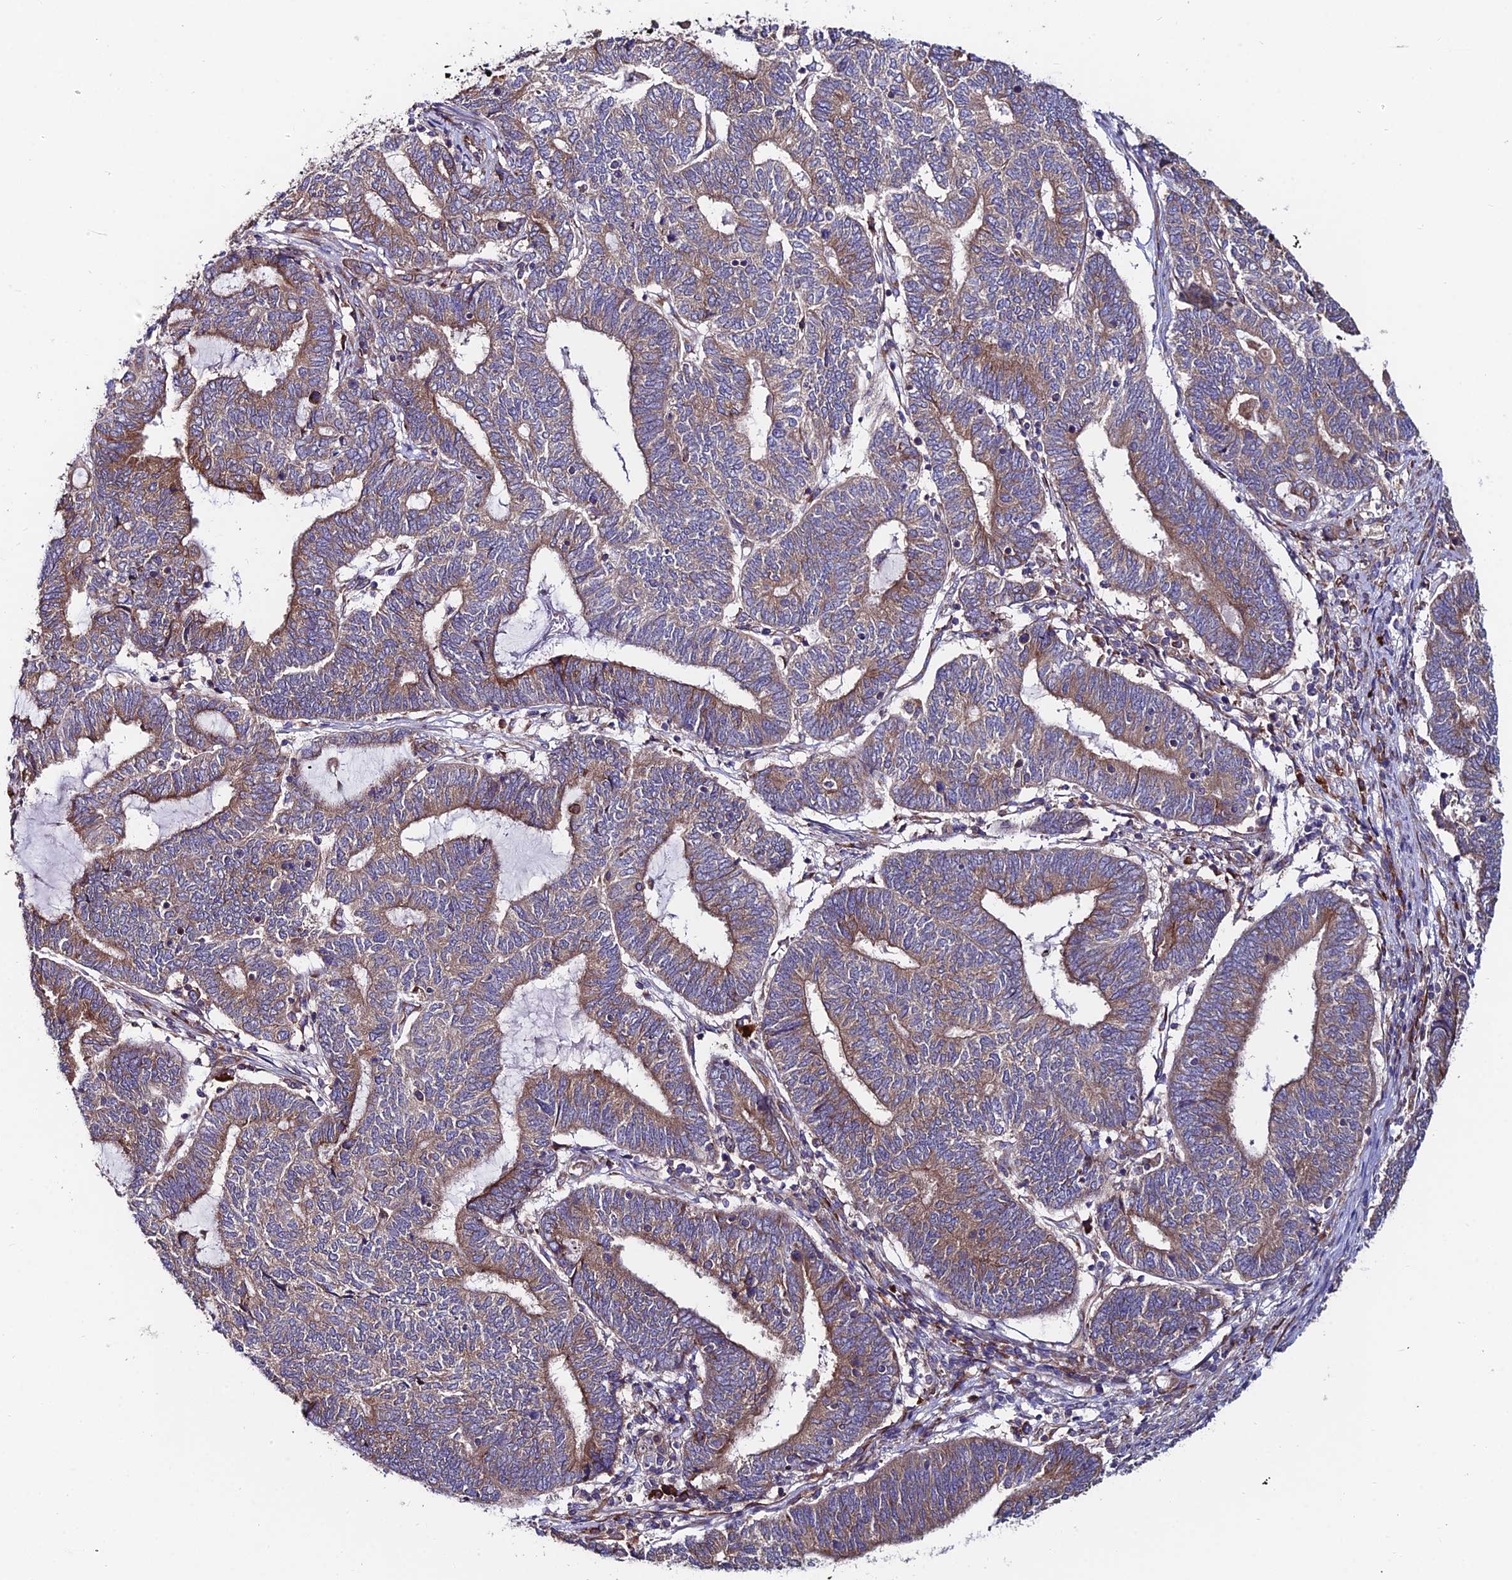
{"staining": {"intensity": "moderate", "quantity": ">75%", "location": "cytoplasmic/membranous"}, "tissue": "endometrial cancer", "cell_type": "Tumor cells", "image_type": "cancer", "snomed": [{"axis": "morphology", "description": "Adenocarcinoma, NOS"}, {"axis": "topography", "description": "Uterus"}, {"axis": "topography", "description": "Endometrium"}], "caption": "DAB (3,3'-diaminobenzidine) immunohistochemical staining of human adenocarcinoma (endometrial) demonstrates moderate cytoplasmic/membranous protein expression in about >75% of tumor cells.", "gene": "EIF3K", "patient": {"sex": "female", "age": 70}}